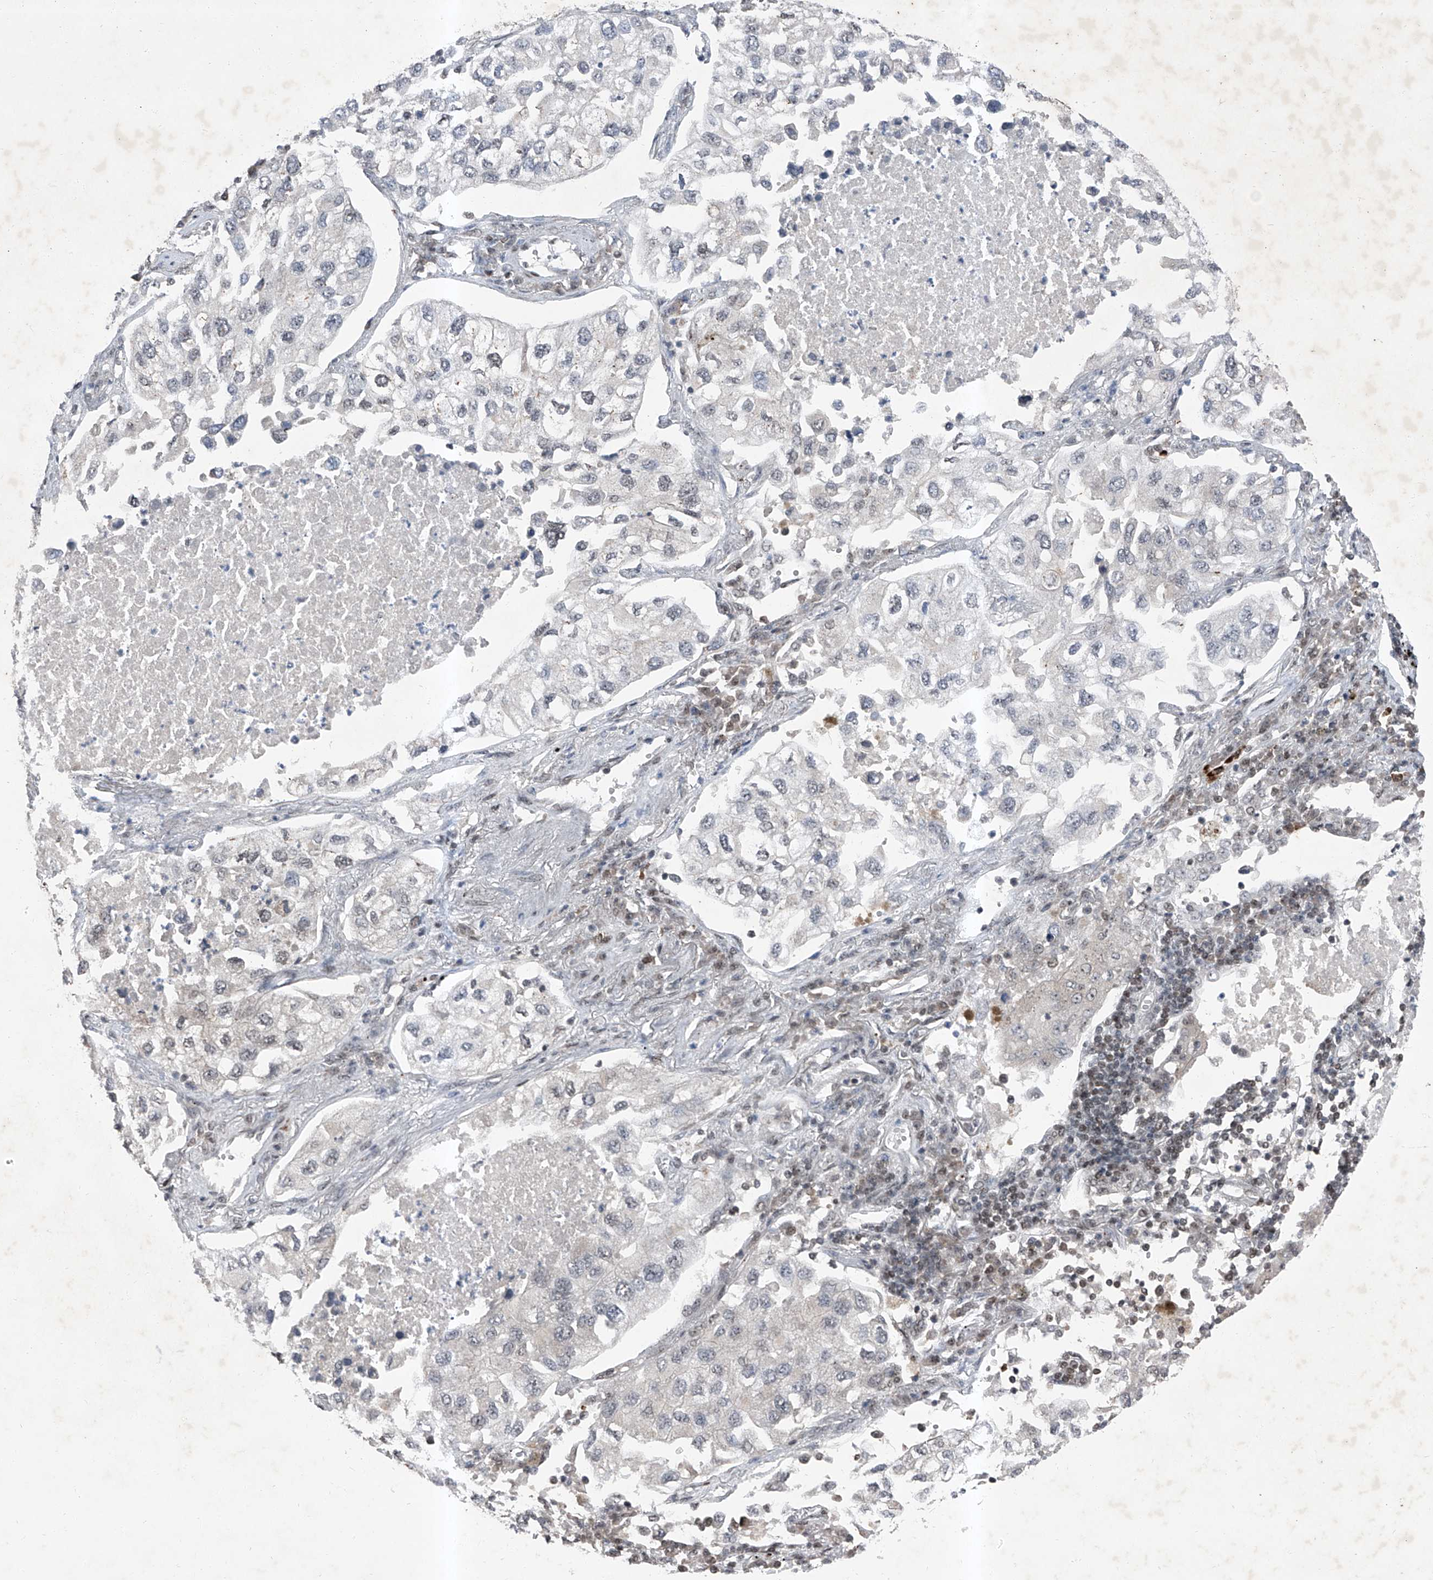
{"staining": {"intensity": "negative", "quantity": "none", "location": "none"}, "tissue": "lung cancer", "cell_type": "Tumor cells", "image_type": "cancer", "snomed": [{"axis": "morphology", "description": "Adenocarcinoma, NOS"}, {"axis": "topography", "description": "Lung"}], "caption": "This is an immunohistochemistry (IHC) image of human adenocarcinoma (lung). There is no positivity in tumor cells.", "gene": "BMI1", "patient": {"sex": "male", "age": 63}}